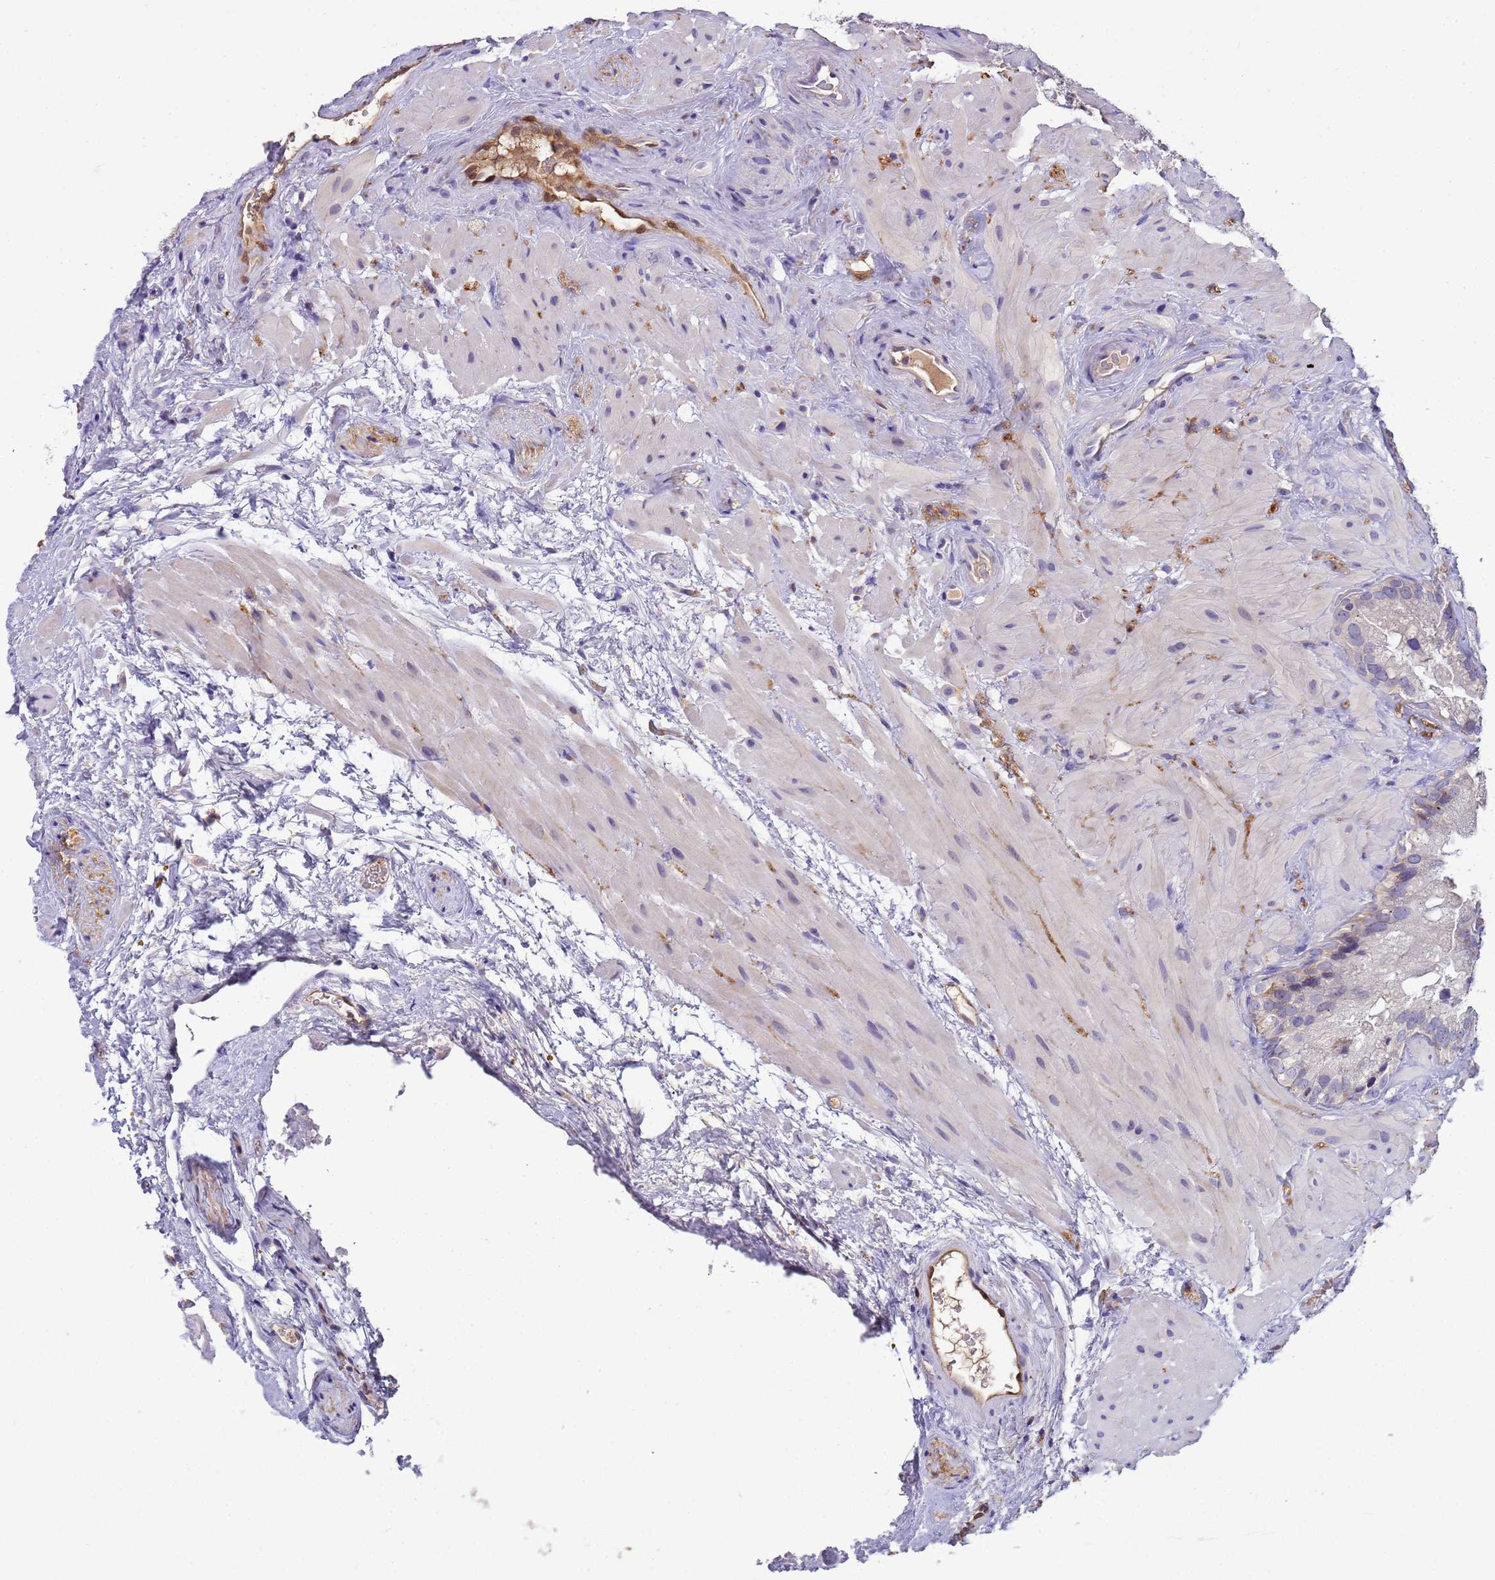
{"staining": {"intensity": "moderate", "quantity": "<25%", "location": "cytoplasmic/membranous"}, "tissue": "seminal vesicle", "cell_type": "Glandular cells", "image_type": "normal", "snomed": [{"axis": "morphology", "description": "Normal tissue, NOS"}, {"axis": "topography", "description": "Prostate"}, {"axis": "topography", "description": "Seminal veicle"}], "caption": "Seminal vesicle stained with a brown dye exhibits moderate cytoplasmic/membranous positive staining in about <25% of glandular cells.", "gene": "PLCXD3", "patient": {"sex": "male", "age": 68}}